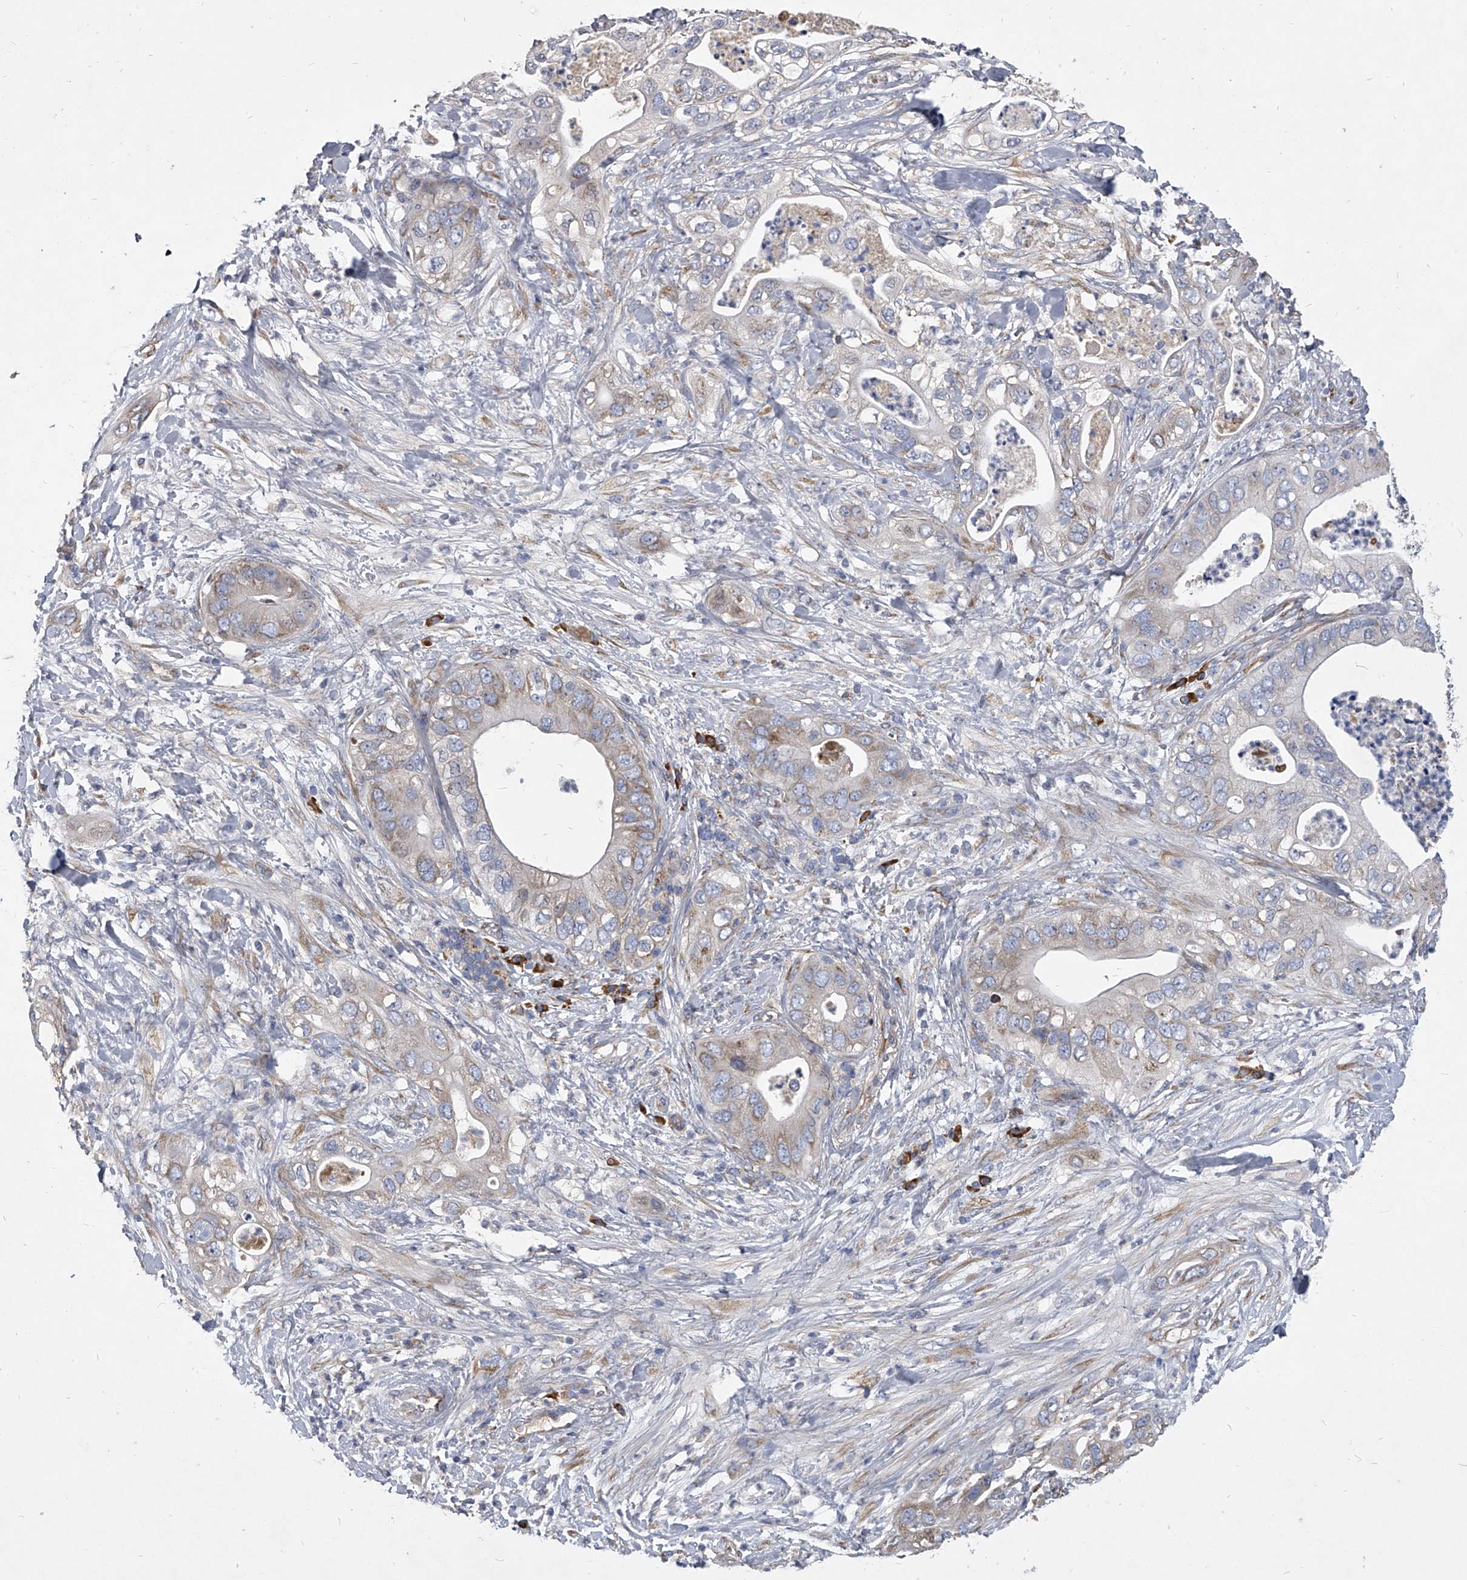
{"staining": {"intensity": "weak", "quantity": "<25%", "location": "cytoplasmic/membranous"}, "tissue": "pancreatic cancer", "cell_type": "Tumor cells", "image_type": "cancer", "snomed": [{"axis": "morphology", "description": "Adenocarcinoma, NOS"}, {"axis": "topography", "description": "Pancreas"}], "caption": "DAB immunohistochemical staining of human pancreatic cancer (adenocarcinoma) demonstrates no significant staining in tumor cells. (Brightfield microscopy of DAB (3,3'-diaminobenzidine) IHC at high magnification).", "gene": "CCR4", "patient": {"sex": "female", "age": 78}}